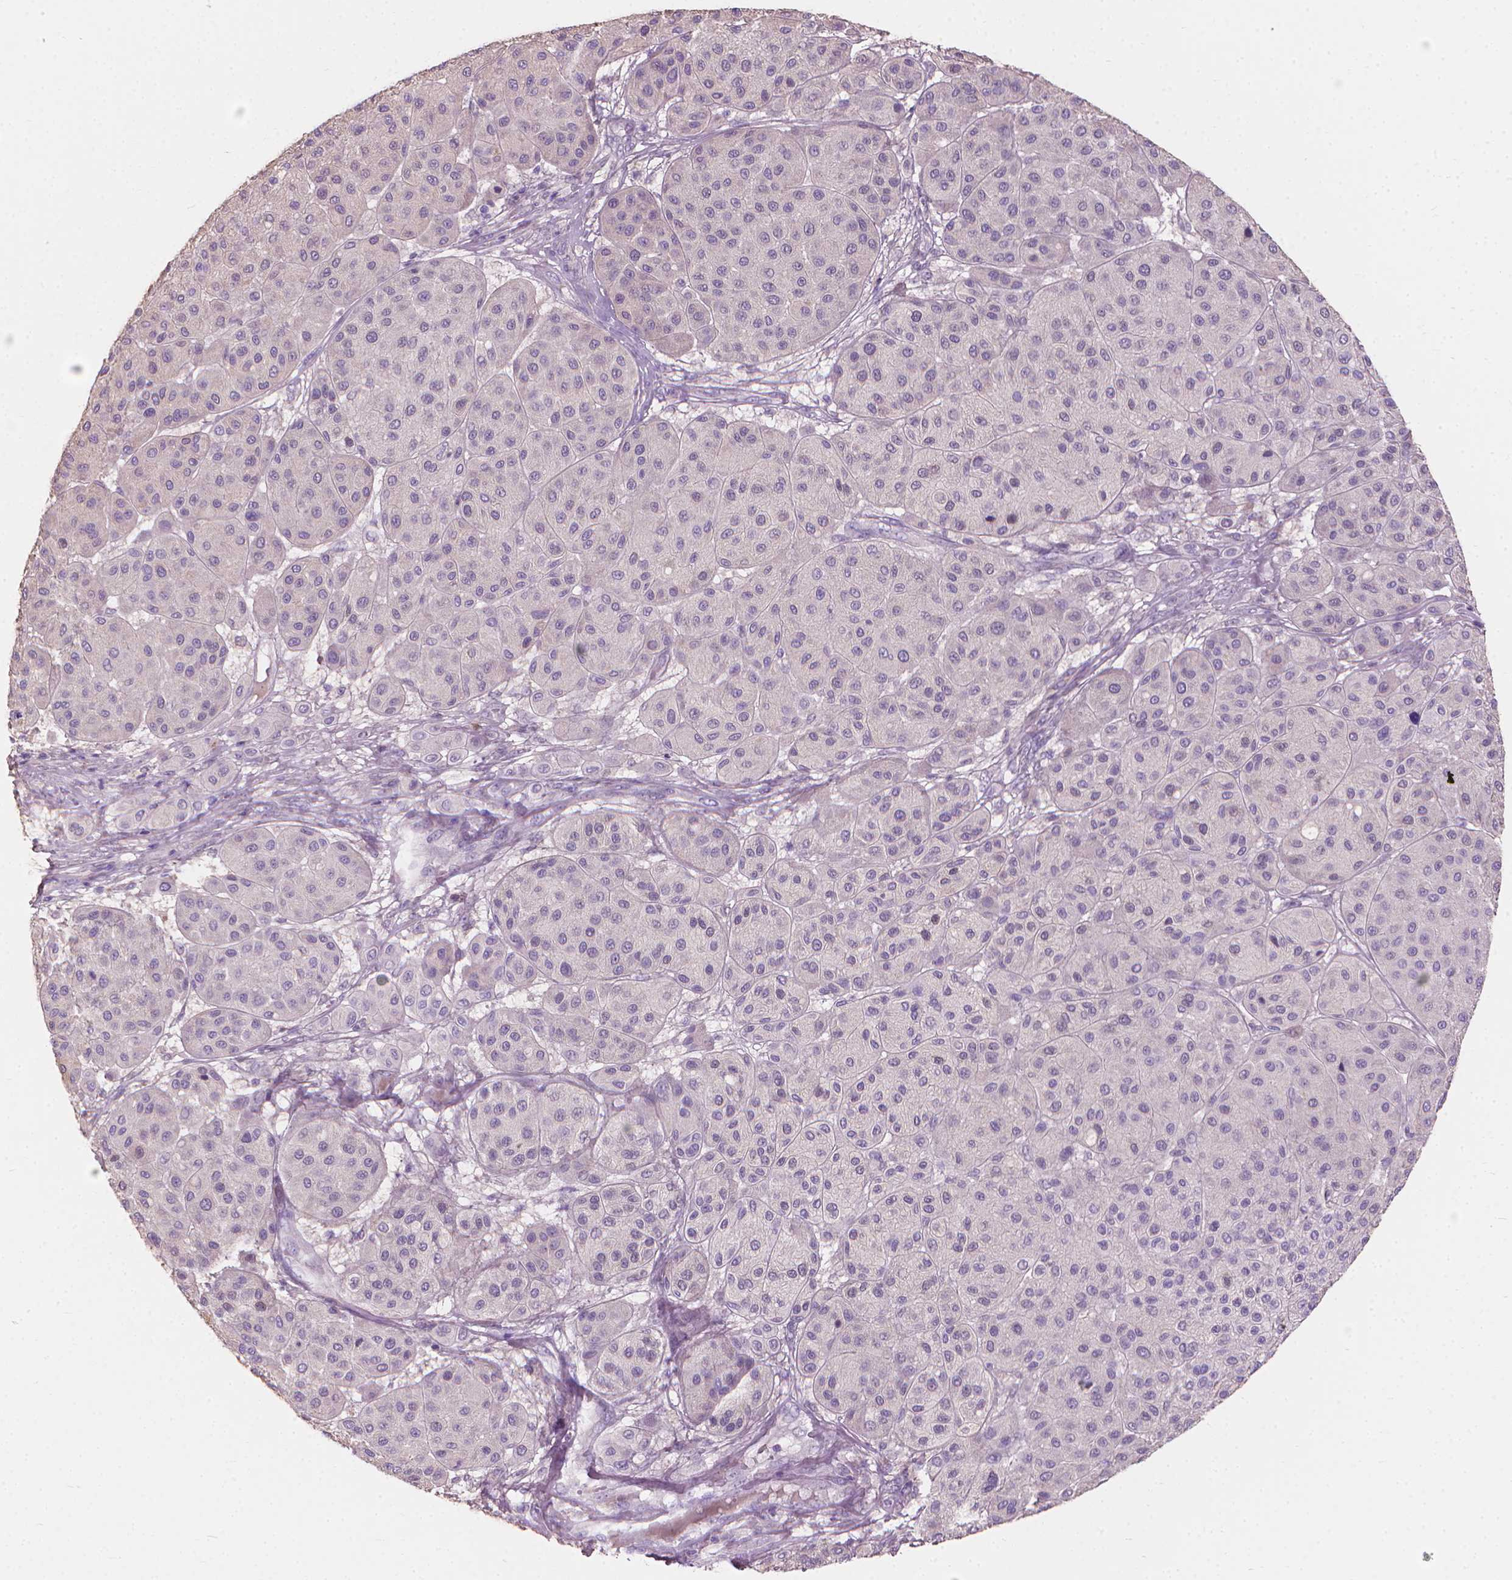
{"staining": {"intensity": "negative", "quantity": "none", "location": "none"}, "tissue": "melanoma", "cell_type": "Tumor cells", "image_type": "cancer", "snomed": [{"axis": "morphology", "description": "Malignant melanoma, Metastatic site"}, {"axis": "topography", "description": "Smooth muscle"}], "caption": "Tumor cells show no significant protein staining in melanoma.", "gene": "CABCOCO1", "patient": {"sex": "male", "age": 41}}